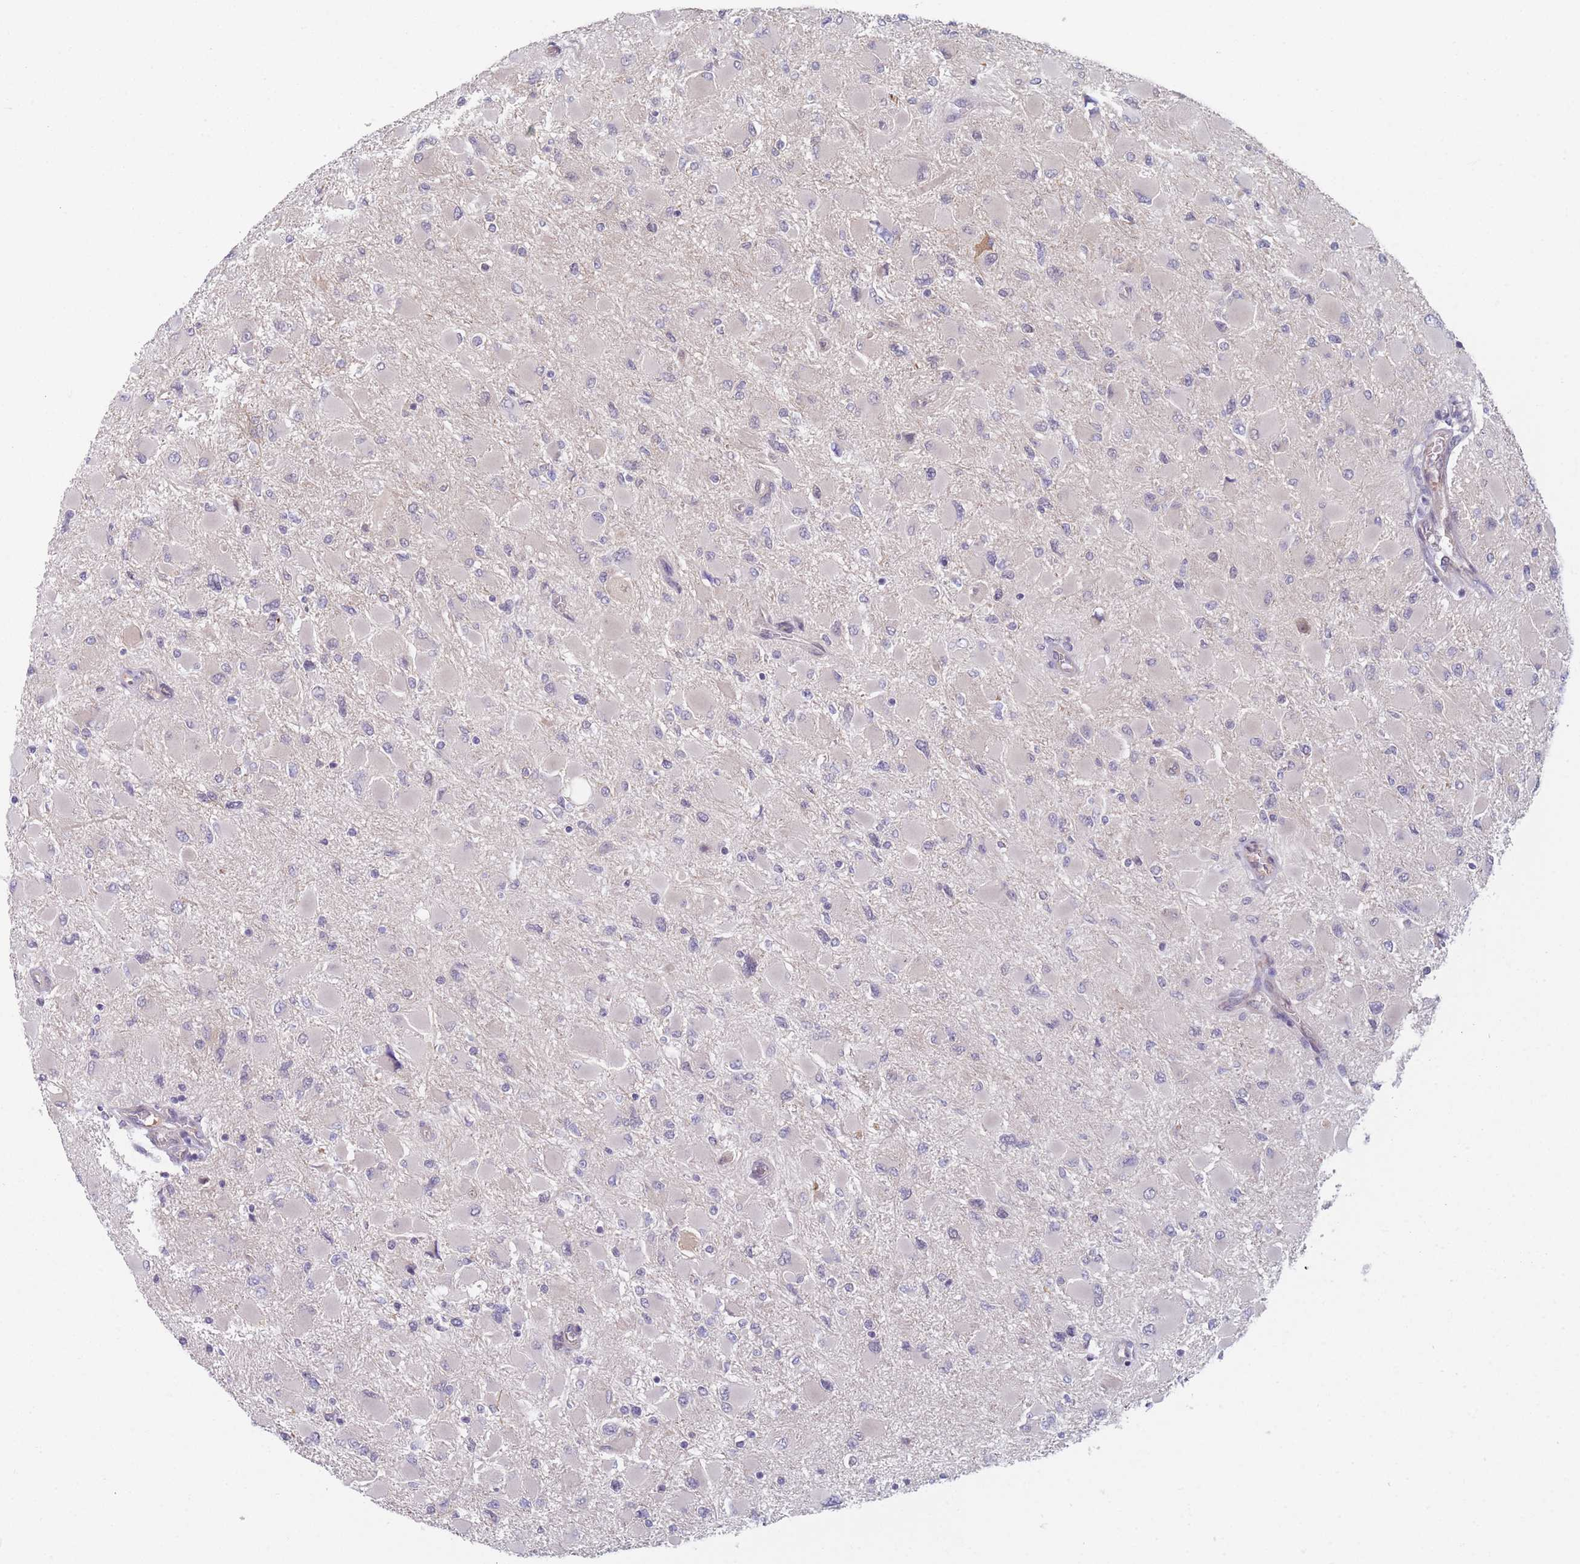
{"staining": {"intensity": "negative", "quantity": "none", "location": "none"}, "tissue": "glioma", "cell_type": "Tumor cells", "image_type": "cancer", "snomed": [{"axis": "morphology", "description": "Glioma, malignant, High grade"}, {"axis": "topography", "description": "Cerebral cortex"}], "caption": "Immunohistochemistry (IHC) photomicrograph of human malignant high-grade glioma stained for a protein (brown), which demonstrates no expression in tumor cells.", "gene": "ANKRD10", "patient": {"sex": "female", "age": 36}}